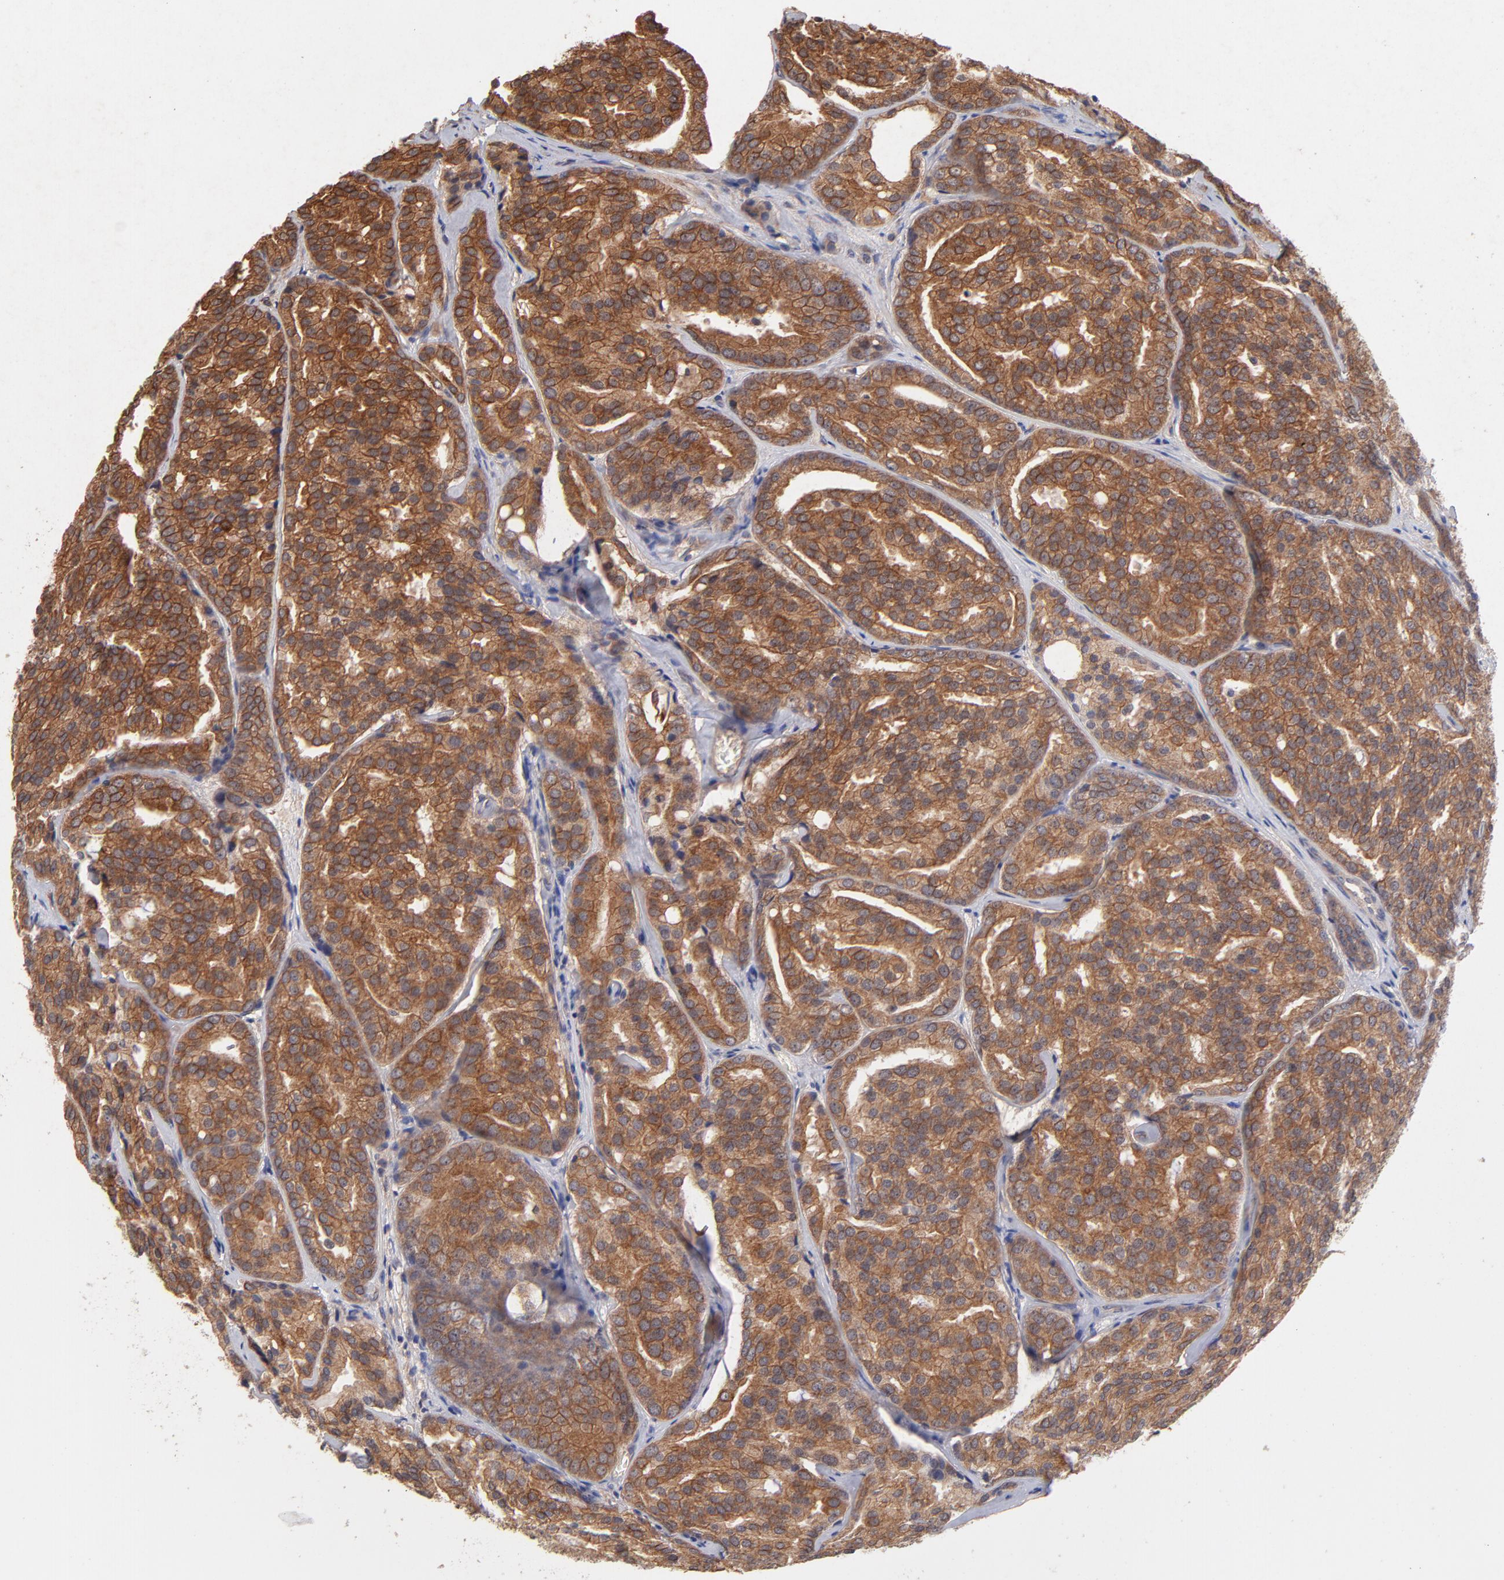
{"staining": {"intensity": "strong", "quantity": ">75%", "location": "cytoplasmic/membranous"}, "tissue": "prostate cancer", "cell_type": "Tumor cells", "image_type": "cancer", "snomed": [{"axis": "morphology", "description": "Adenocarcinoma, High grade"}, {"axis": "topography", "description": "Prostate"}], "caption": "This is a micrograph of immunohistochemistry staining of prostate cancer, which shows strong staining in the cytoplasmic/membranous of tumor cells.", "gene": "STAP2", "patient": {"sex": "male", "age": 64}}